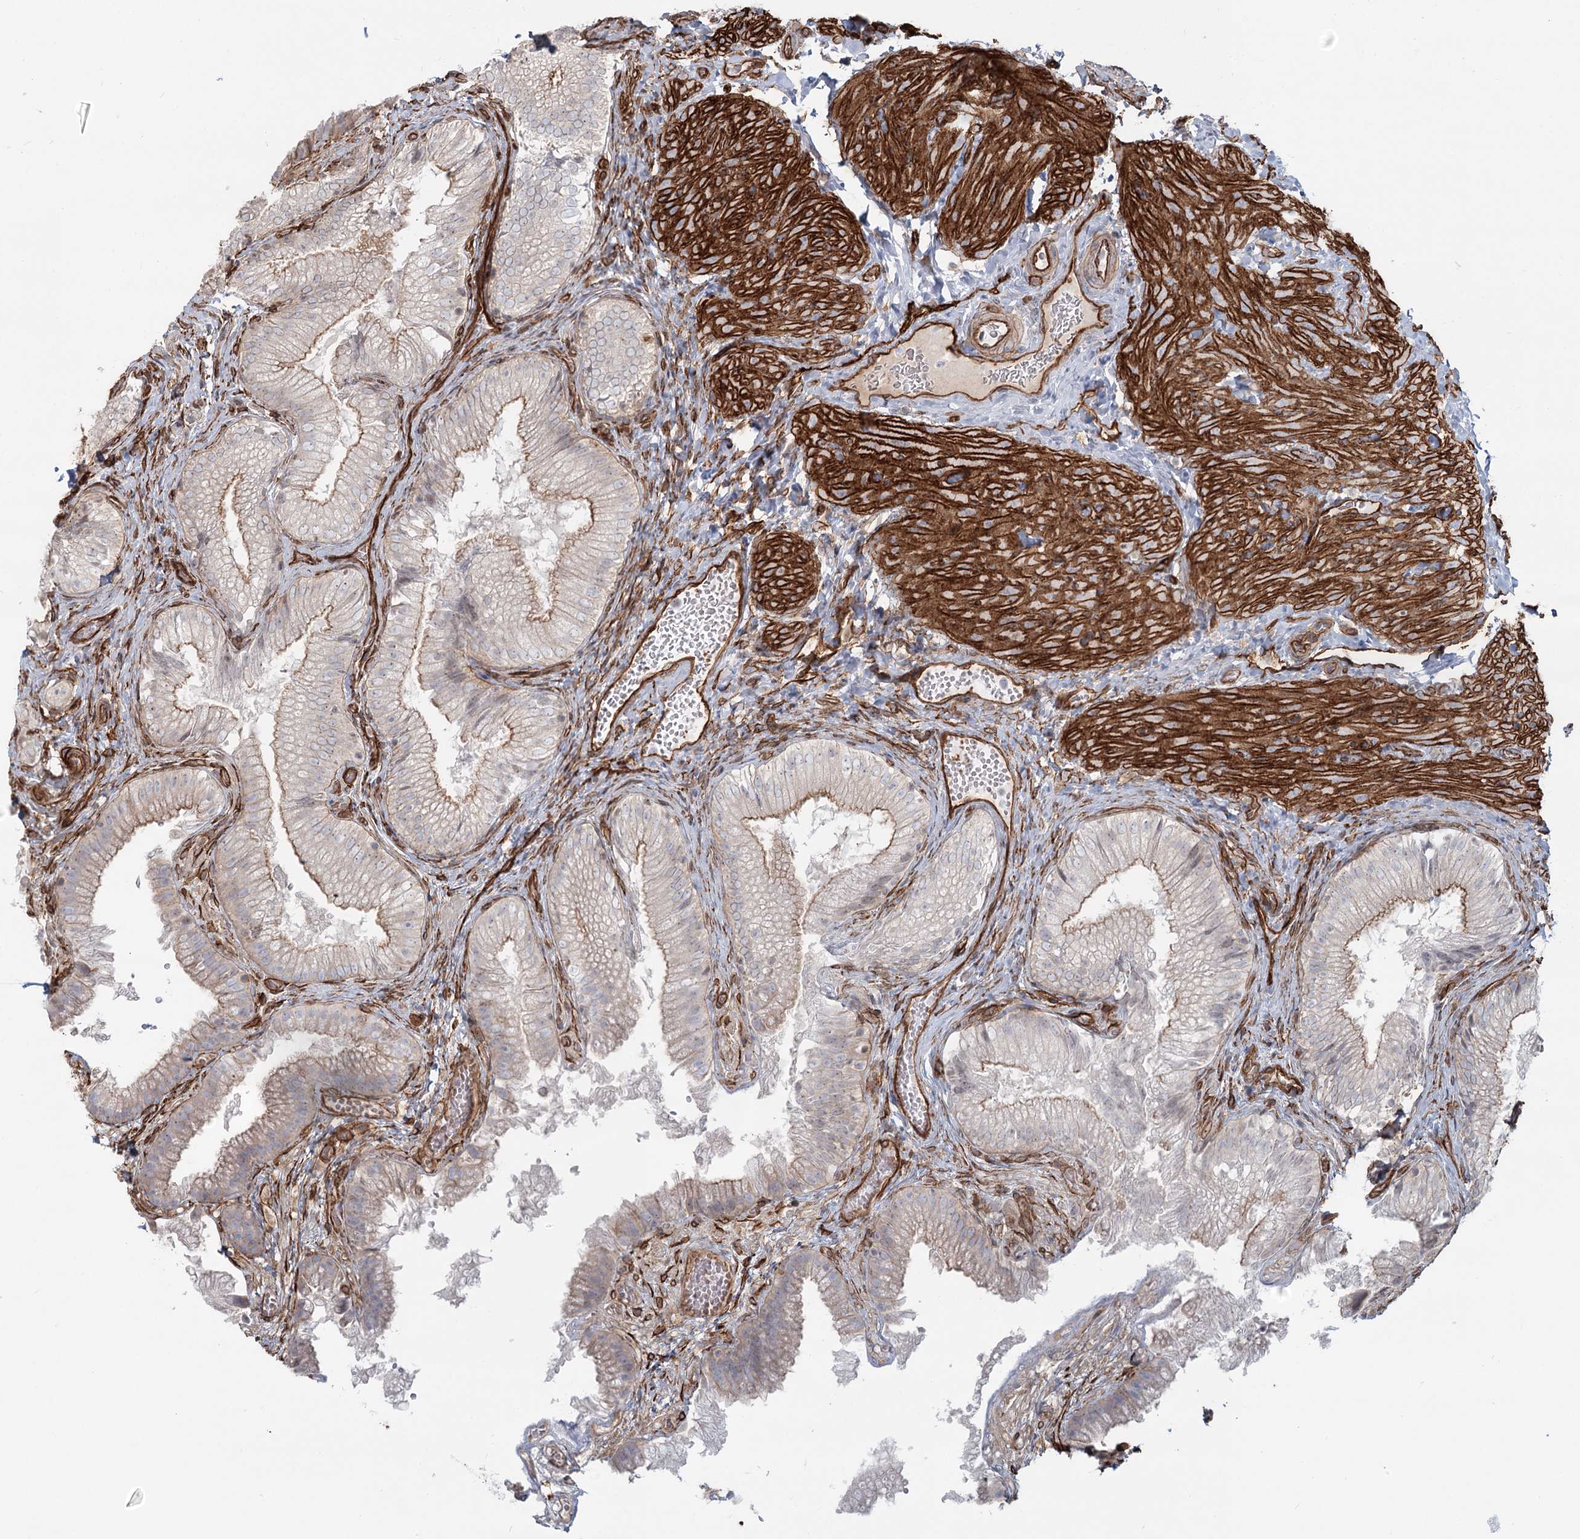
{"staining": {"intensity": "weak", "quantity": "25%-75%", "location": "cytoplasmic/membranous"}, "tissue": "gallbladder", "cell_type": "Glandular cells", "image_type": "normal", "snomed": [{"axis": "morphology", "description": "Normal tissue, NOS"}, {"axis": "topography", "description": "Gallbladder"}], "caption": "An immunohistochemistry (IHC) histopathology image of benign tissue is shown. Protein staining in brown shows weak cytoplasmic/membranous positivity in gallbladder within glandular cells. The protein is stained brown, and the nuclei are stained in blue (DAB IHC with brightfield microscopy, high magnification).", "gene": "ZFYVE28", "patient": {"sex": "female", "age": 30}}